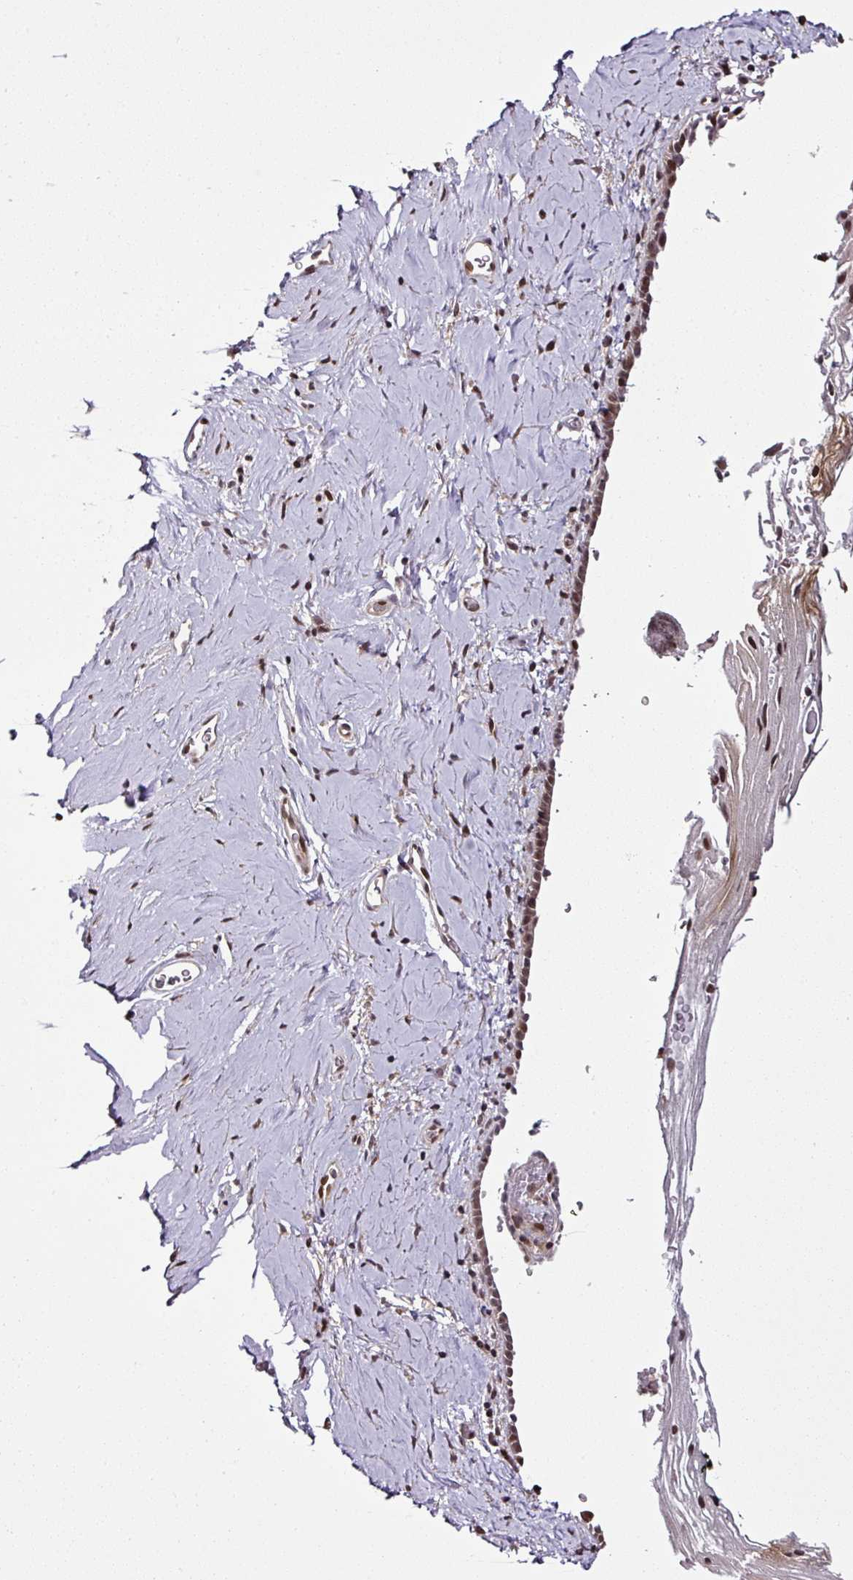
{"staining": {"intensity": "moderate", "quantity": "<25%", "location": "nuclear"}, "tissue": "vagina", "cell_type": "Squamous epithelial cells", "image_type": "normal", "snomed": [{"axis": "morphology", "description": "Normal tissue, NOS"}, {"axis": "morphology", "description": "Adenocarcinoma, NOS"}, {"axis": "topography", "description": "Rectum"}, {"axis": "topography", "description": "Vagina"}, {"axis": "topography", "description": "Peripheral nerve tissue"}], "caption": "High-power microscopy captured an IHC histopathology image of normal vagina, revealing moderate nuclear staining in about <25% of squamous epithelial cells. (DAB = brown stain, brightfield microscopy at high magnification).", "gene": "COPRS", "patient": {"sex": "female", "age": 71}}